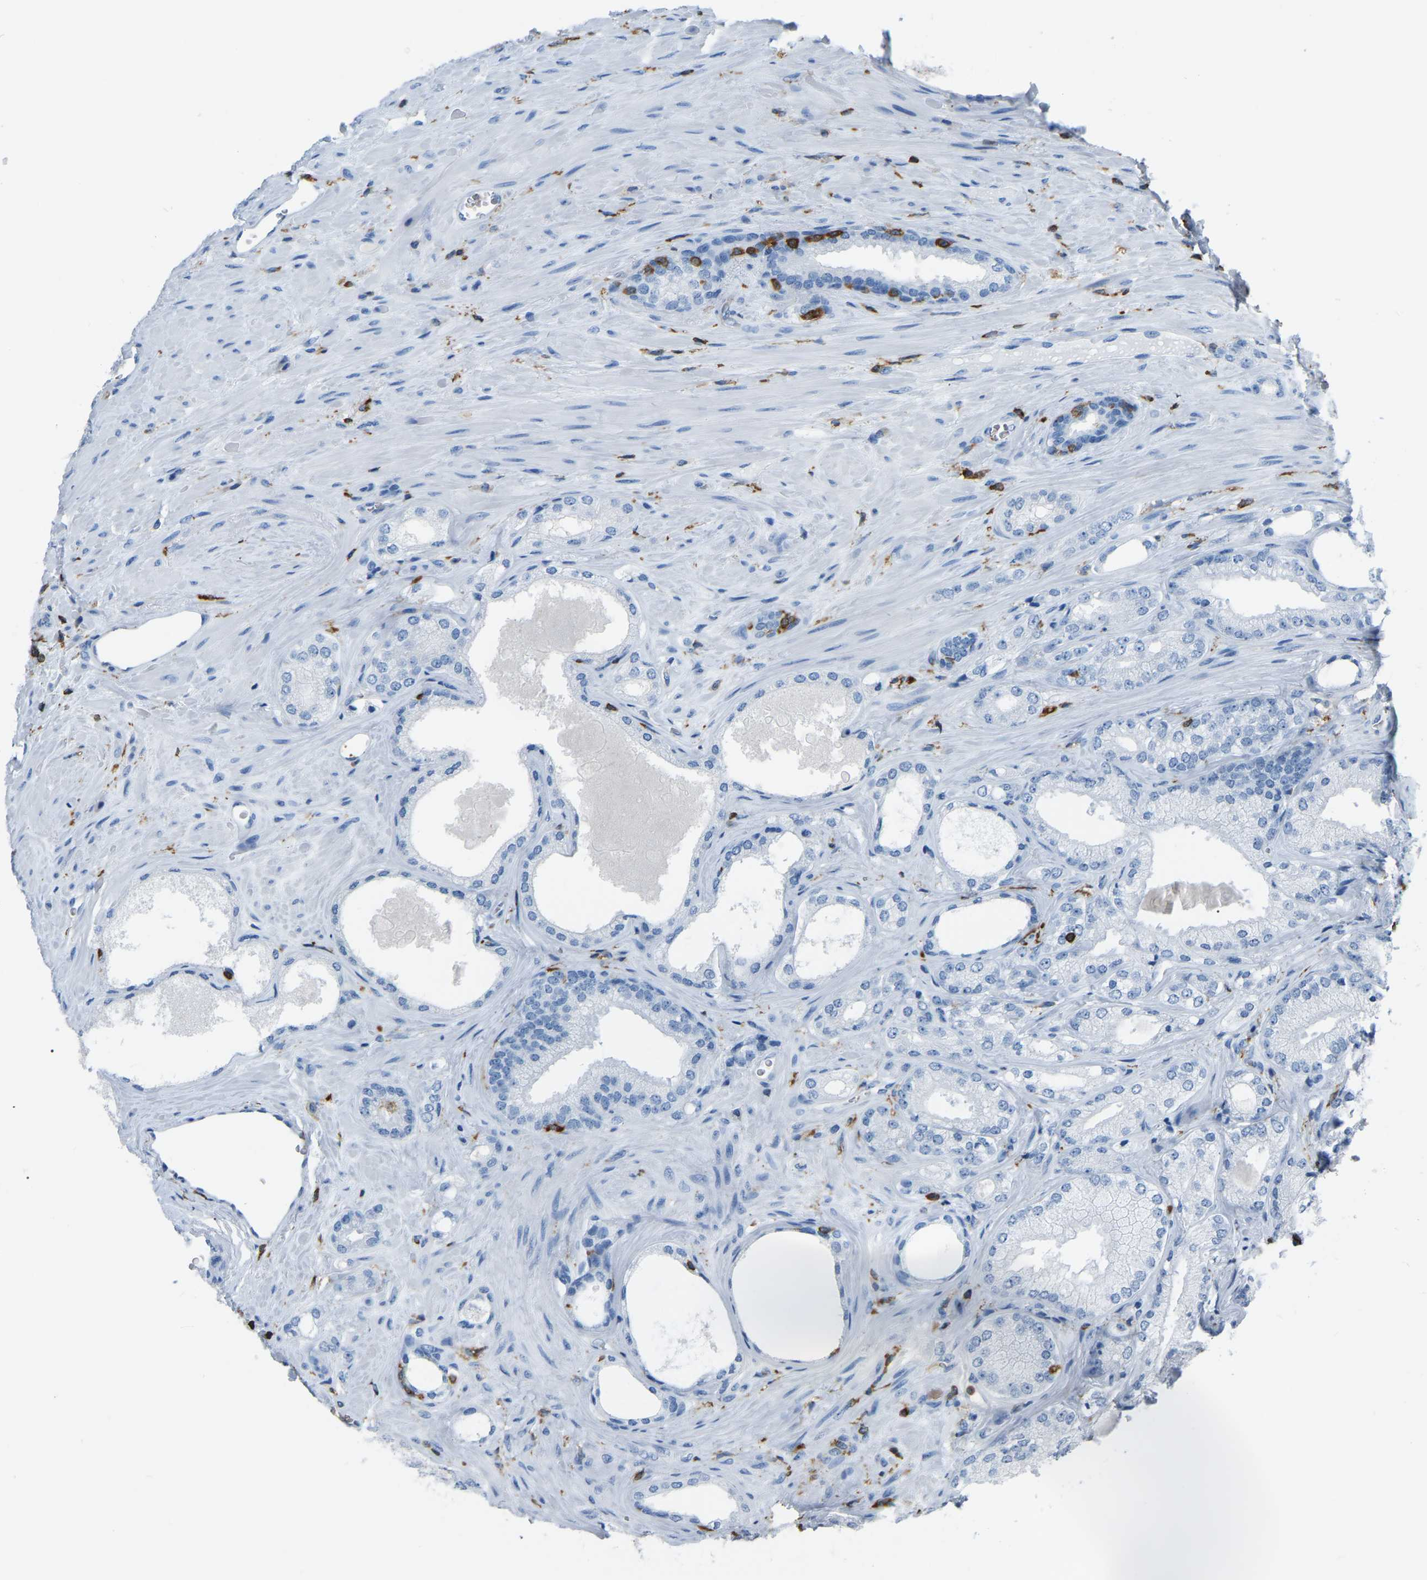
{"staining": {"intensity": "negative", "quantity": "none", "location": "none"}, "tissue": "prostate cancer", "cell_type": "Tumor cells", "image_type": "cancer", "snomed": [{"axis": "morphology", "description": "Adenocarcinoma, Low grade"}, {"axis": "topography", "description": "Prostate"}], "caption": "The micrograph reveals no significant expression in tumor cells of prostate cancer (adenocarcinoma (low-grade)).", "gene": "ARHGAP45", "patient": {"sex": "male", "age": 65}}